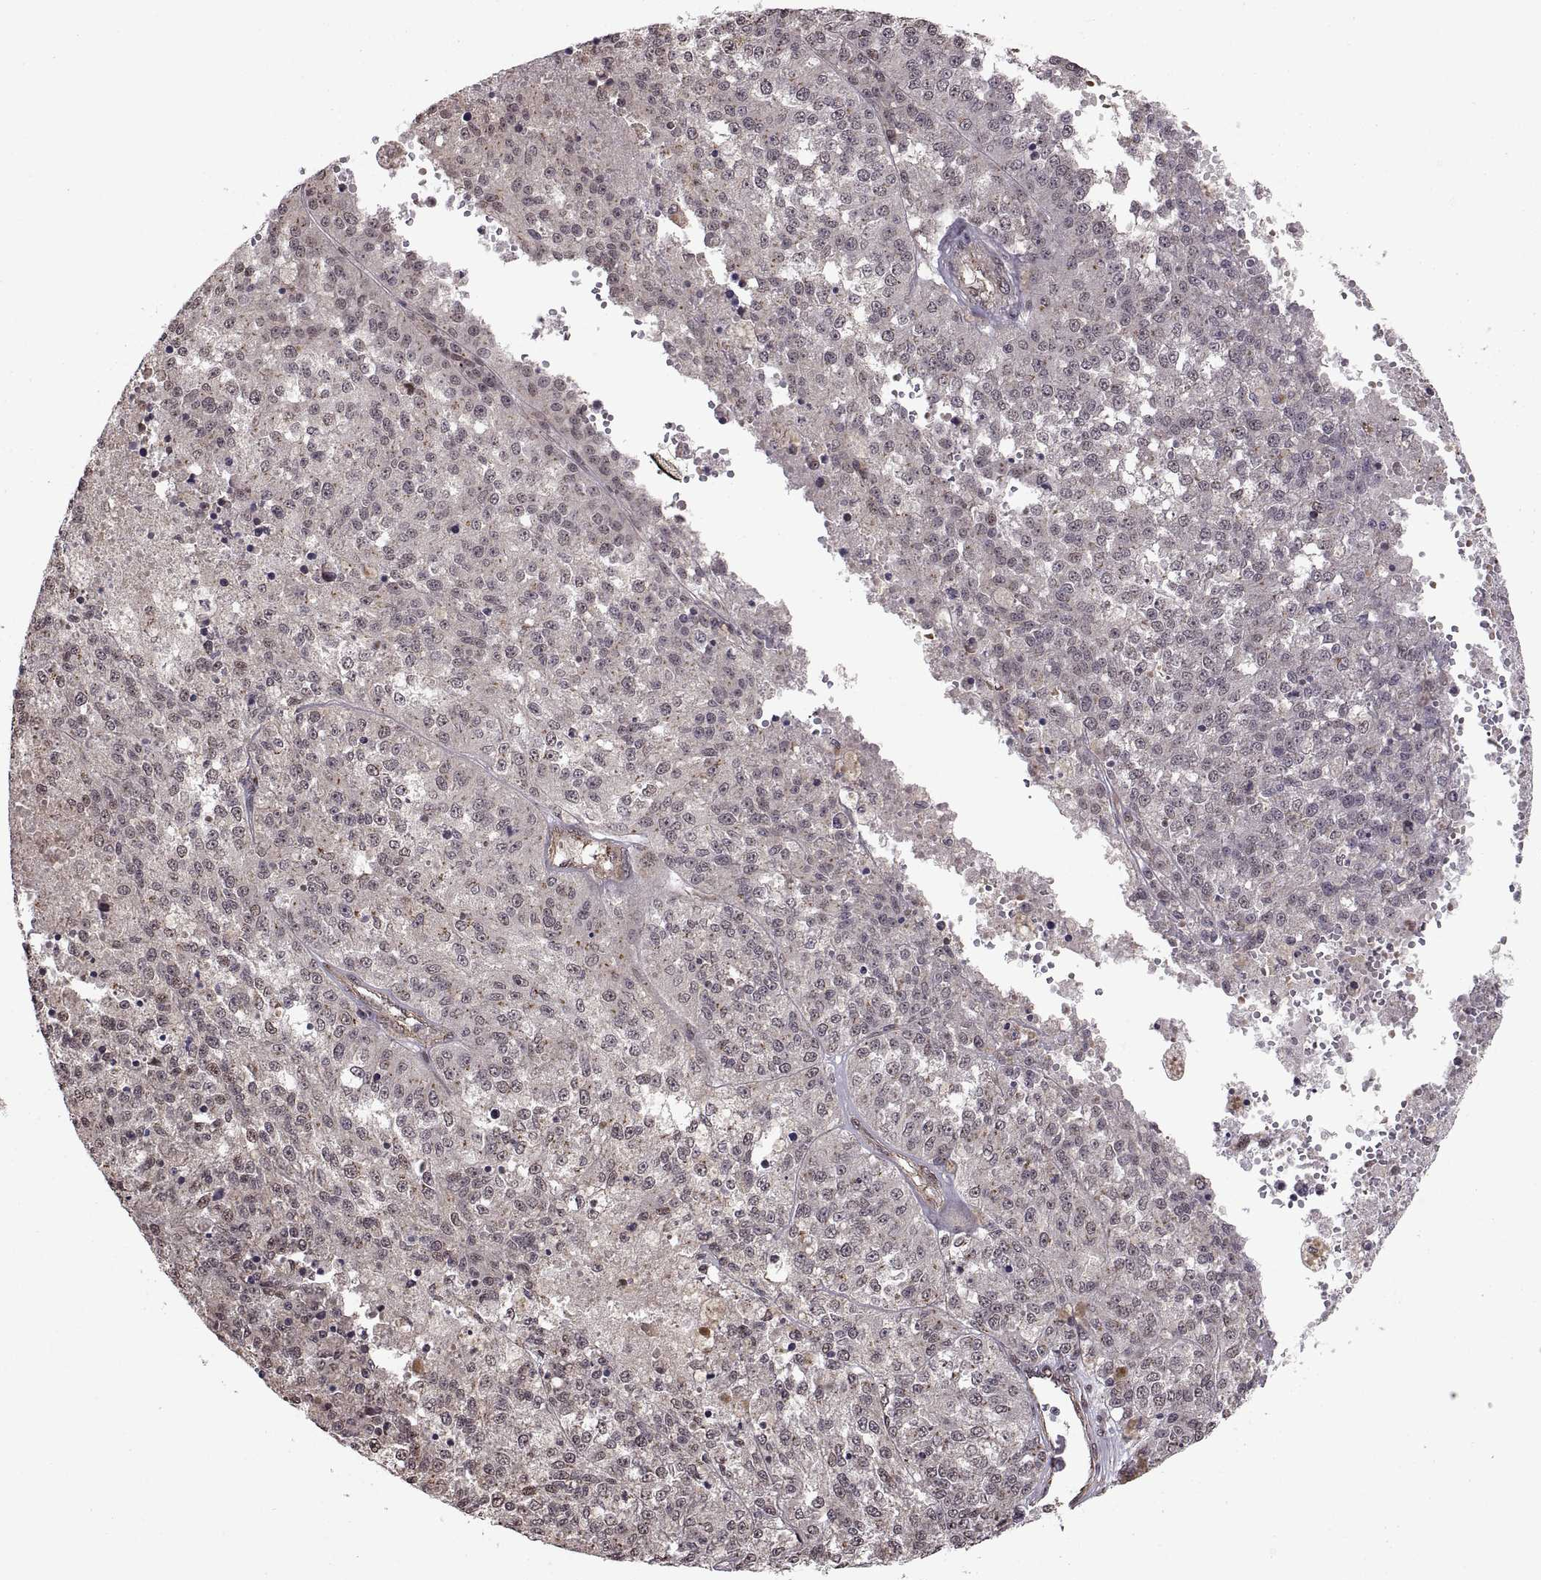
{"staining": {"intensity": "negative", "quantity": "none", "location": "none"}, "tissue": "melanoma", "cell_type": "Tumor cells", "image_type": "cancer", "snomed": [{"axis": "morphology", "description": "Malignant melanoma, Metastatic site"}, {"axis": "topography", "description": "Lymph node"}], "caption": "This micrograph is of malignant melanoma (metastatic site) stained with immunohistochemistry to label a protein in brown with the nuclei are counter-stained blue. There is no positivity in tumor cells. (DAB (3,3'-diaminobenzidine) immunohistochemistry (IHC) visualized using brightfield microscopy, high magnification).", "gene": "ARRB1", "patient": {"sex": "female", "age": 64}}